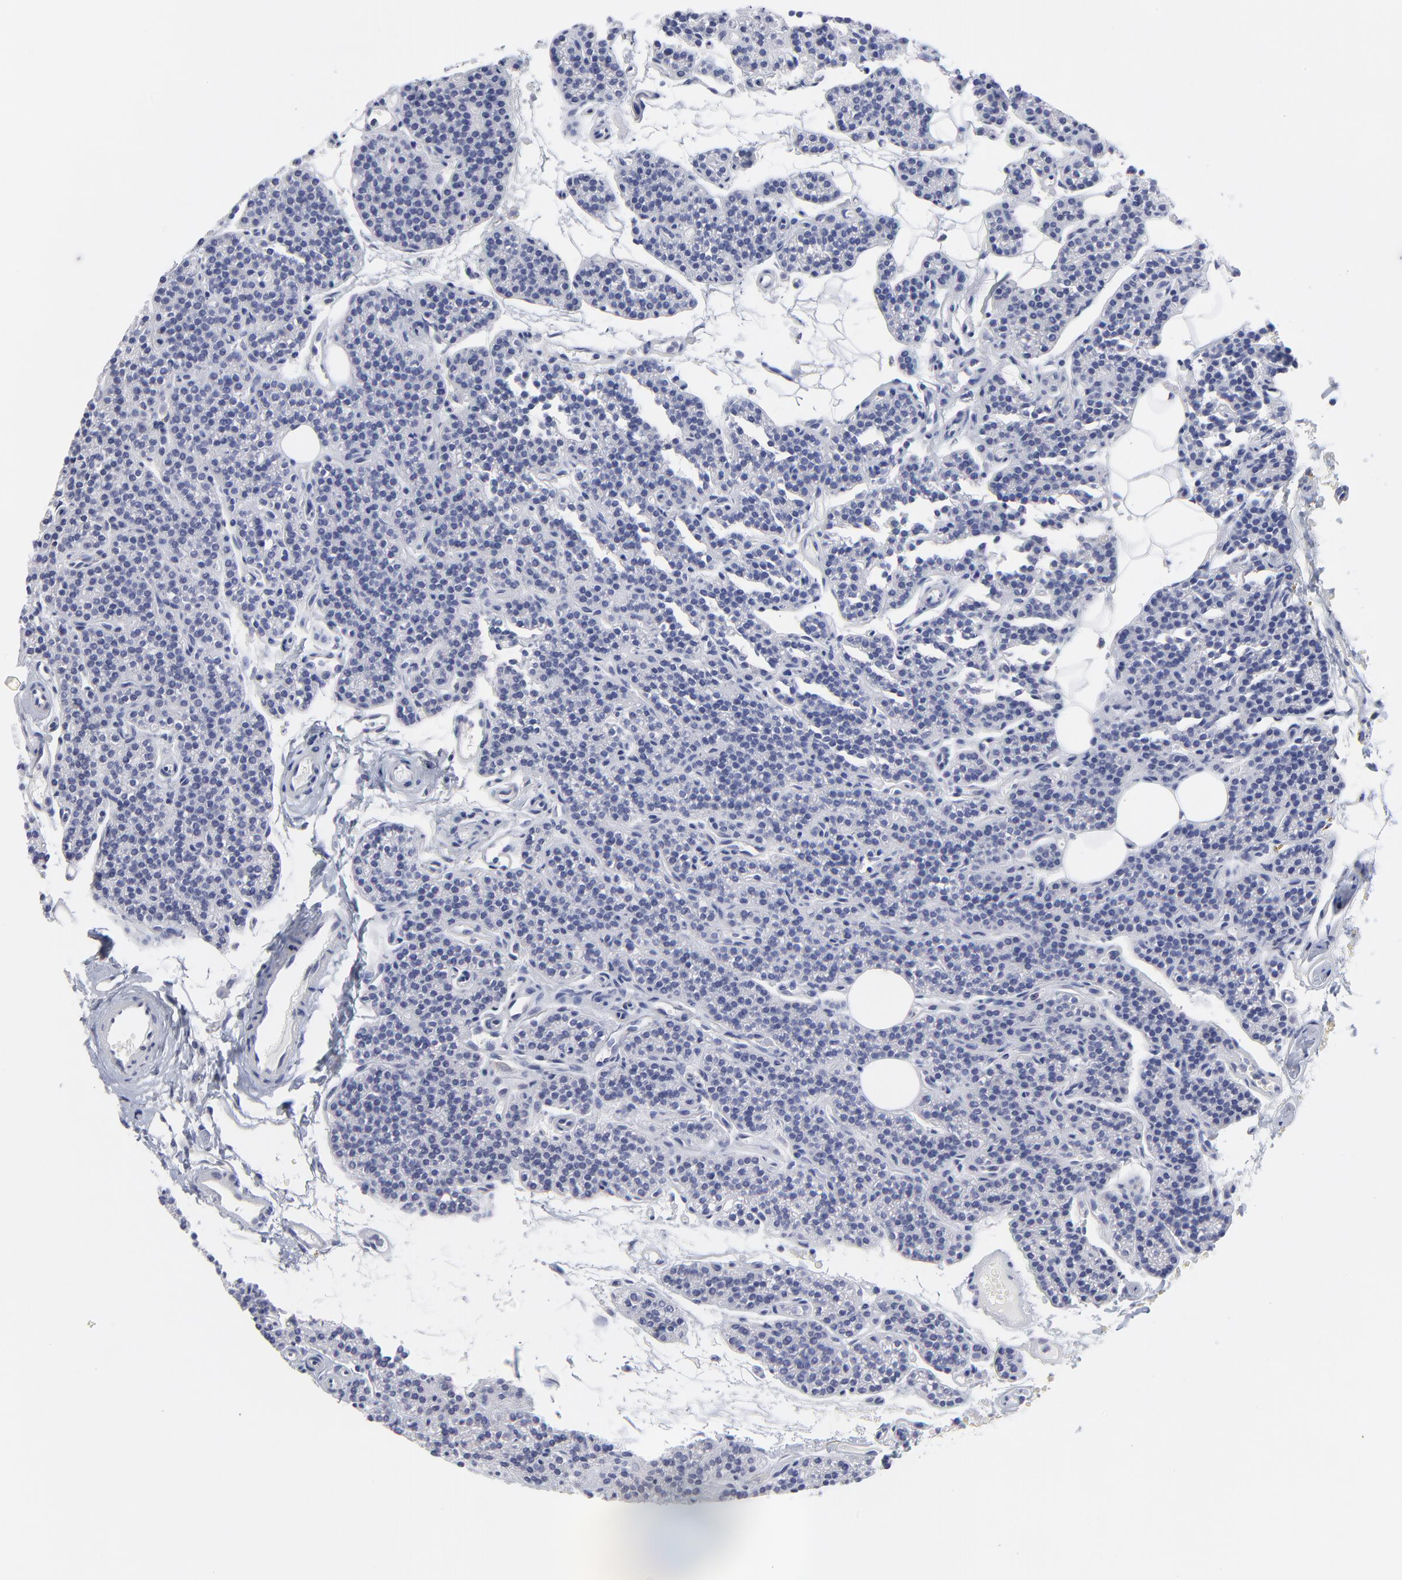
{"staining": {"intensity": "negative", "quantity": "none", "location": "none"}, "tissue": "parathyroid gland", "cell_type": "Glandular cells", "image_type": "normal", "snomed": [{"axis": "morphology", "description": "Normal tissue, NOS"}, {"axis": "topography", "description": "Parathyroid gland"}], "caption": "The immunohistochemistry (IHC) histopathology image has no significant positivity in glandular cells of parathyroid gland.", "gene": "MOSPD2", "patient": {"sex": "male", "age": 25}}